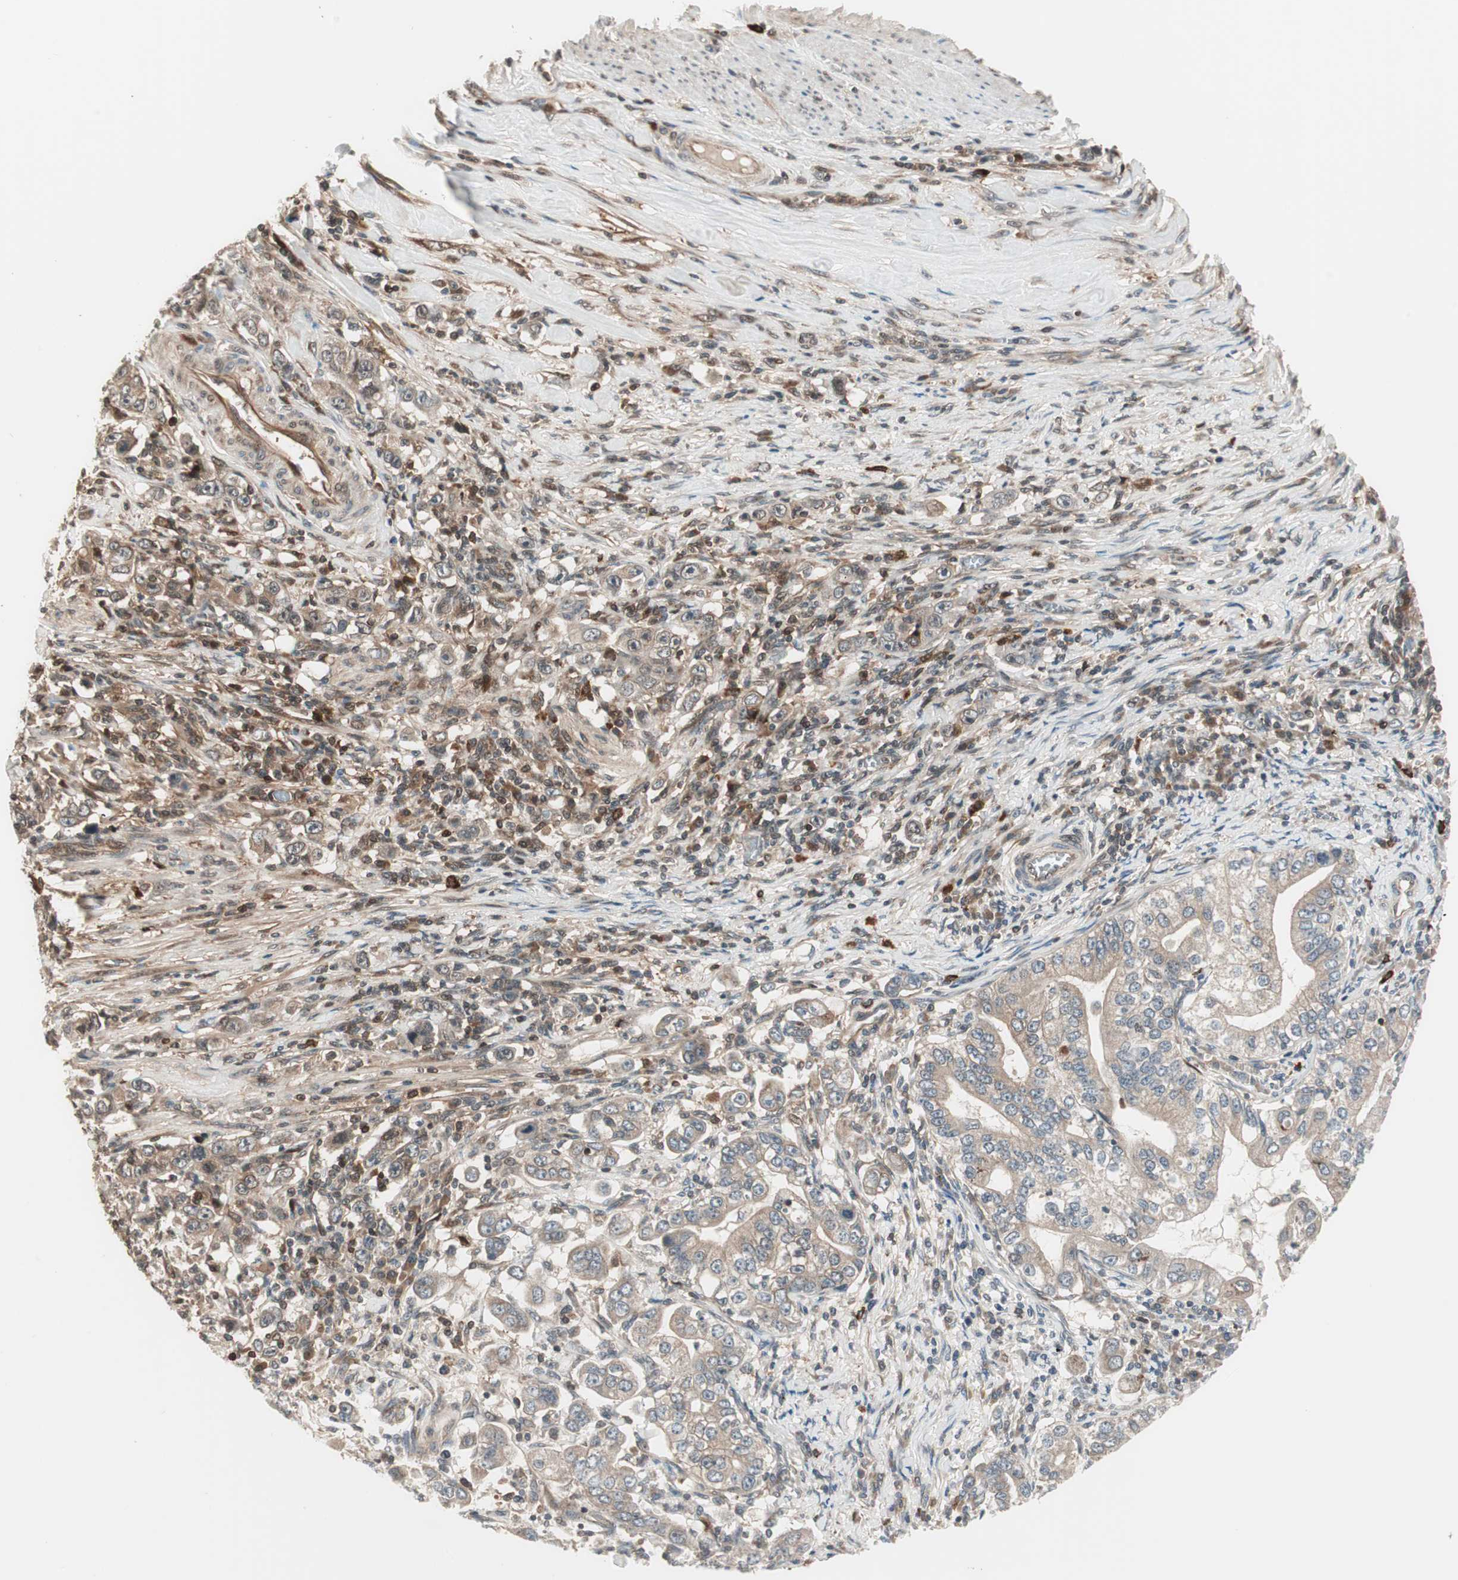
{"staining": {"intensity": "moderate", "quantity": ">75%", "location": "cytoplasmic/membranous"}, "tissue": "stomach cancer", "cell_type": "Tumor cells", "image_type": "cancer", "snomed": [{"axis": "morphology", "description": "Adenocarcinoma, NOS"}, {"axis": "topography", "description": "Stomach, lower"}], "caption": "Protein expression analysis of stomach adenocarcinoma shows moderate cytoplasmic/membranous staining in approximately >75% of tumor cells.", "gene": "PRKG2", "patient": {"sex": "female", "age": 72}}